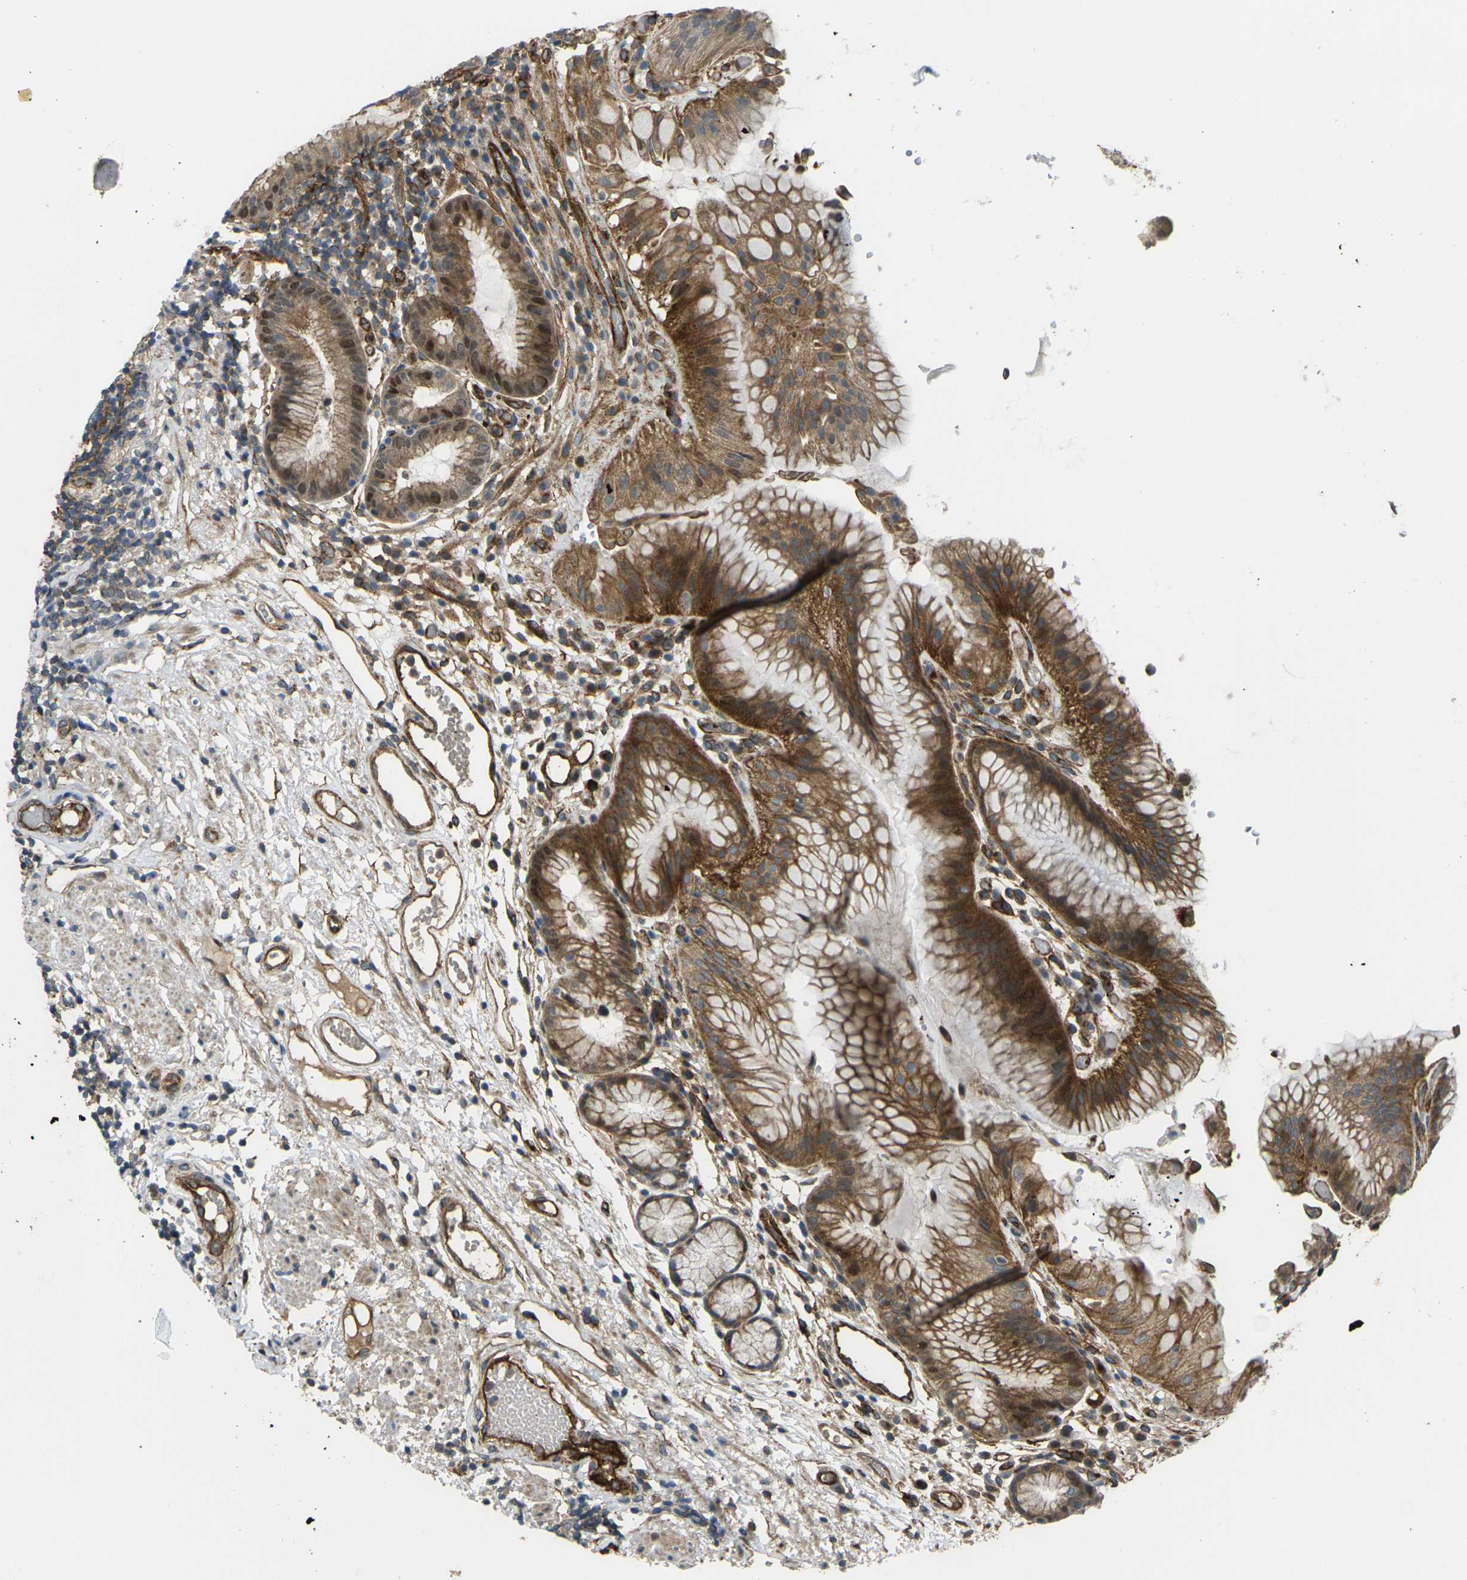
{"staining": {"intensity": "moderate", "quantity": ">75%", "location": "cytoplasmic/membranous,nuclear"}, "tissue": "stomach", "cell_type": "Glandular cells", "image_type": "normal", "snomed": [{"axis": "morphology", "description": "Normal tissue, NOS"}, {"axis": "topography", "description": "Stomach, upper"}], "caption": "Protein analysis of benign stomach demonstrates moderate cytoplasmic/membranous,nuclear staining in approximately >75% of glandular cells. (DAB (3,3'-diaminobenzidine) IHC, brown staining for protein, blue staining for nuclei).", "gene": "ECE1", "patient": {"sex": "male", "age": 72}}